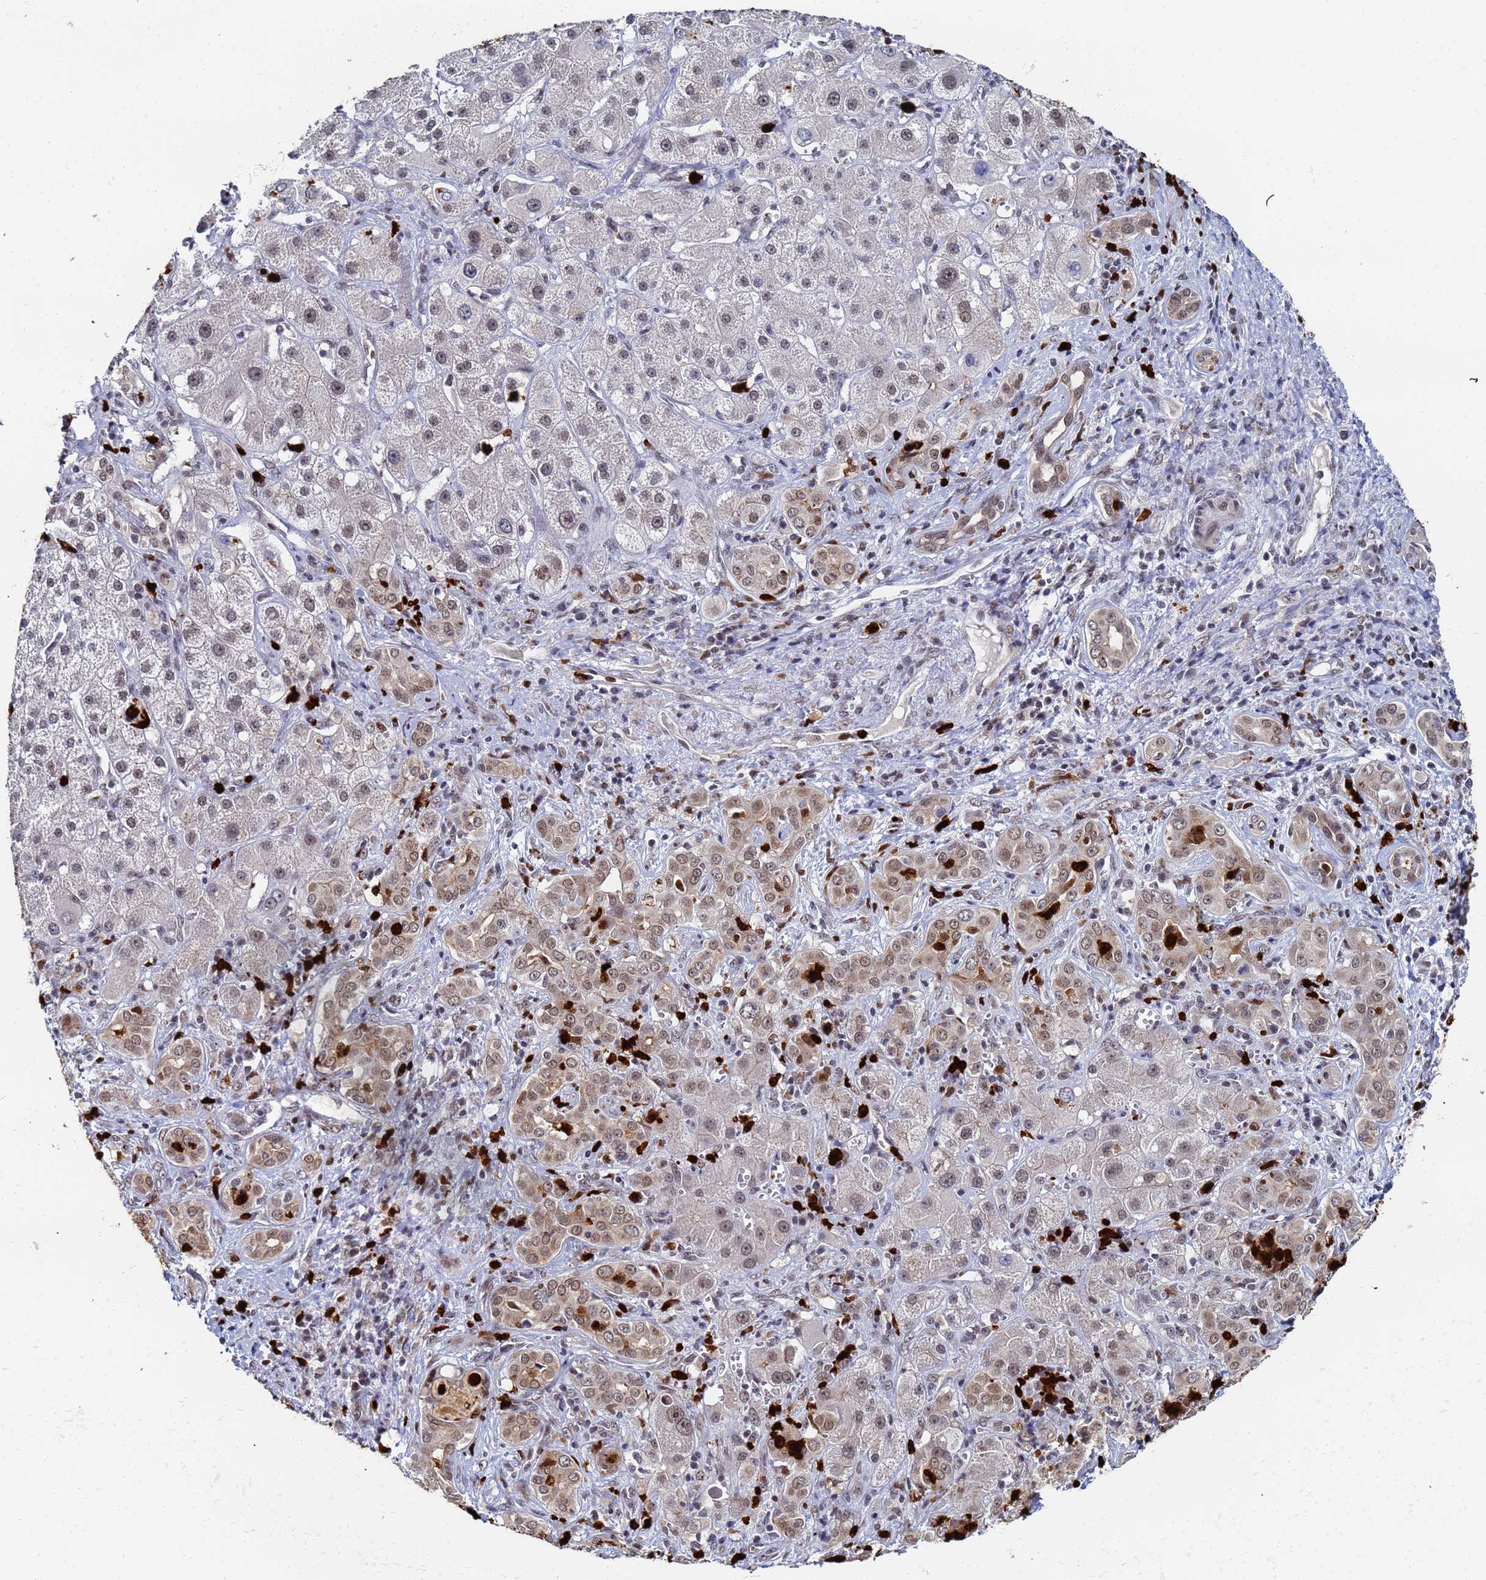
{"staining": {"intensity": "moderate", "quantity": ">75%", "location": "cytoplasmic/membranous,nuclear"}, "tissue": "liver cancer", "cell_type": "Tumor cells", "image_type": "cancer", "snomed": [{"axis": "morphology", "description": "Carcinoma, Hepatocellular, NOS"}, {"axis": "topography", "description": "Liver"}], "caption": "Protein analysis of liver hepatocellular carcinoma tissue reveals moderate cytoplasmic/membranous and nuclear positivity in about >75% of tumor cells.", "gene": "MTCL1", "patient": {"sex": "female", "age": 43}}